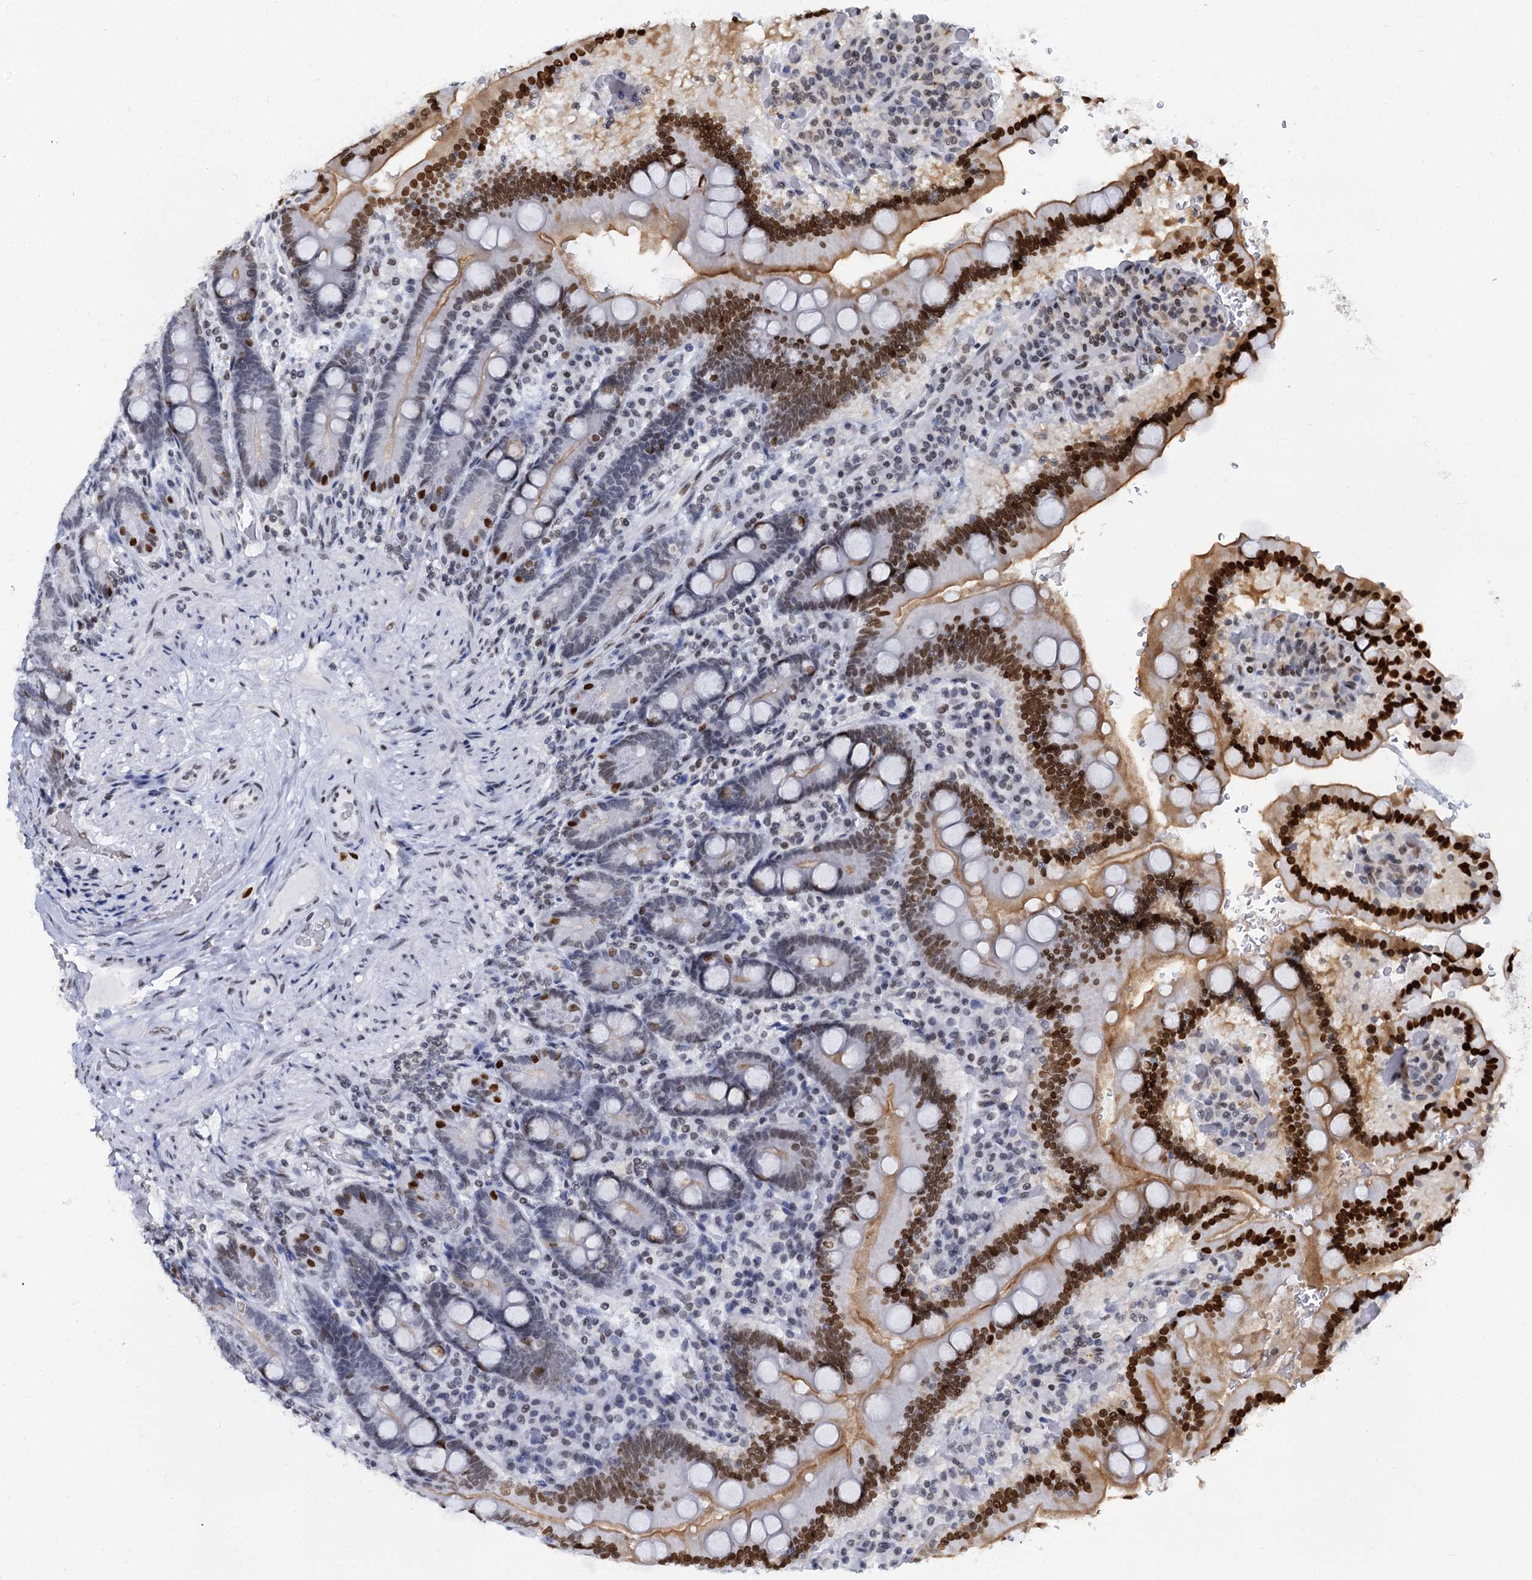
{"staining": {"intensity": "strong", "quantity": ">75%", "location": "cytoplasmic/membranous,nuclear"}, "tissue": "duodenum", "cell_type": "Glandular cells", "image_type": "normal", "snomed": [{"axis": "morphology", "description": "Normal tissue, NOS"}, {"axis": "topography", "description": "Duodenum"}], "caption": "This photomicrograph demonstrates immunohistochemistry staining of unremarkable duodenum, with high strong cytoplasmic/membranous,nuclear positivity in approximately >75% of glandular cells.", "gene": "CMAS", "patient": {"sex": "female", "age": 62}}